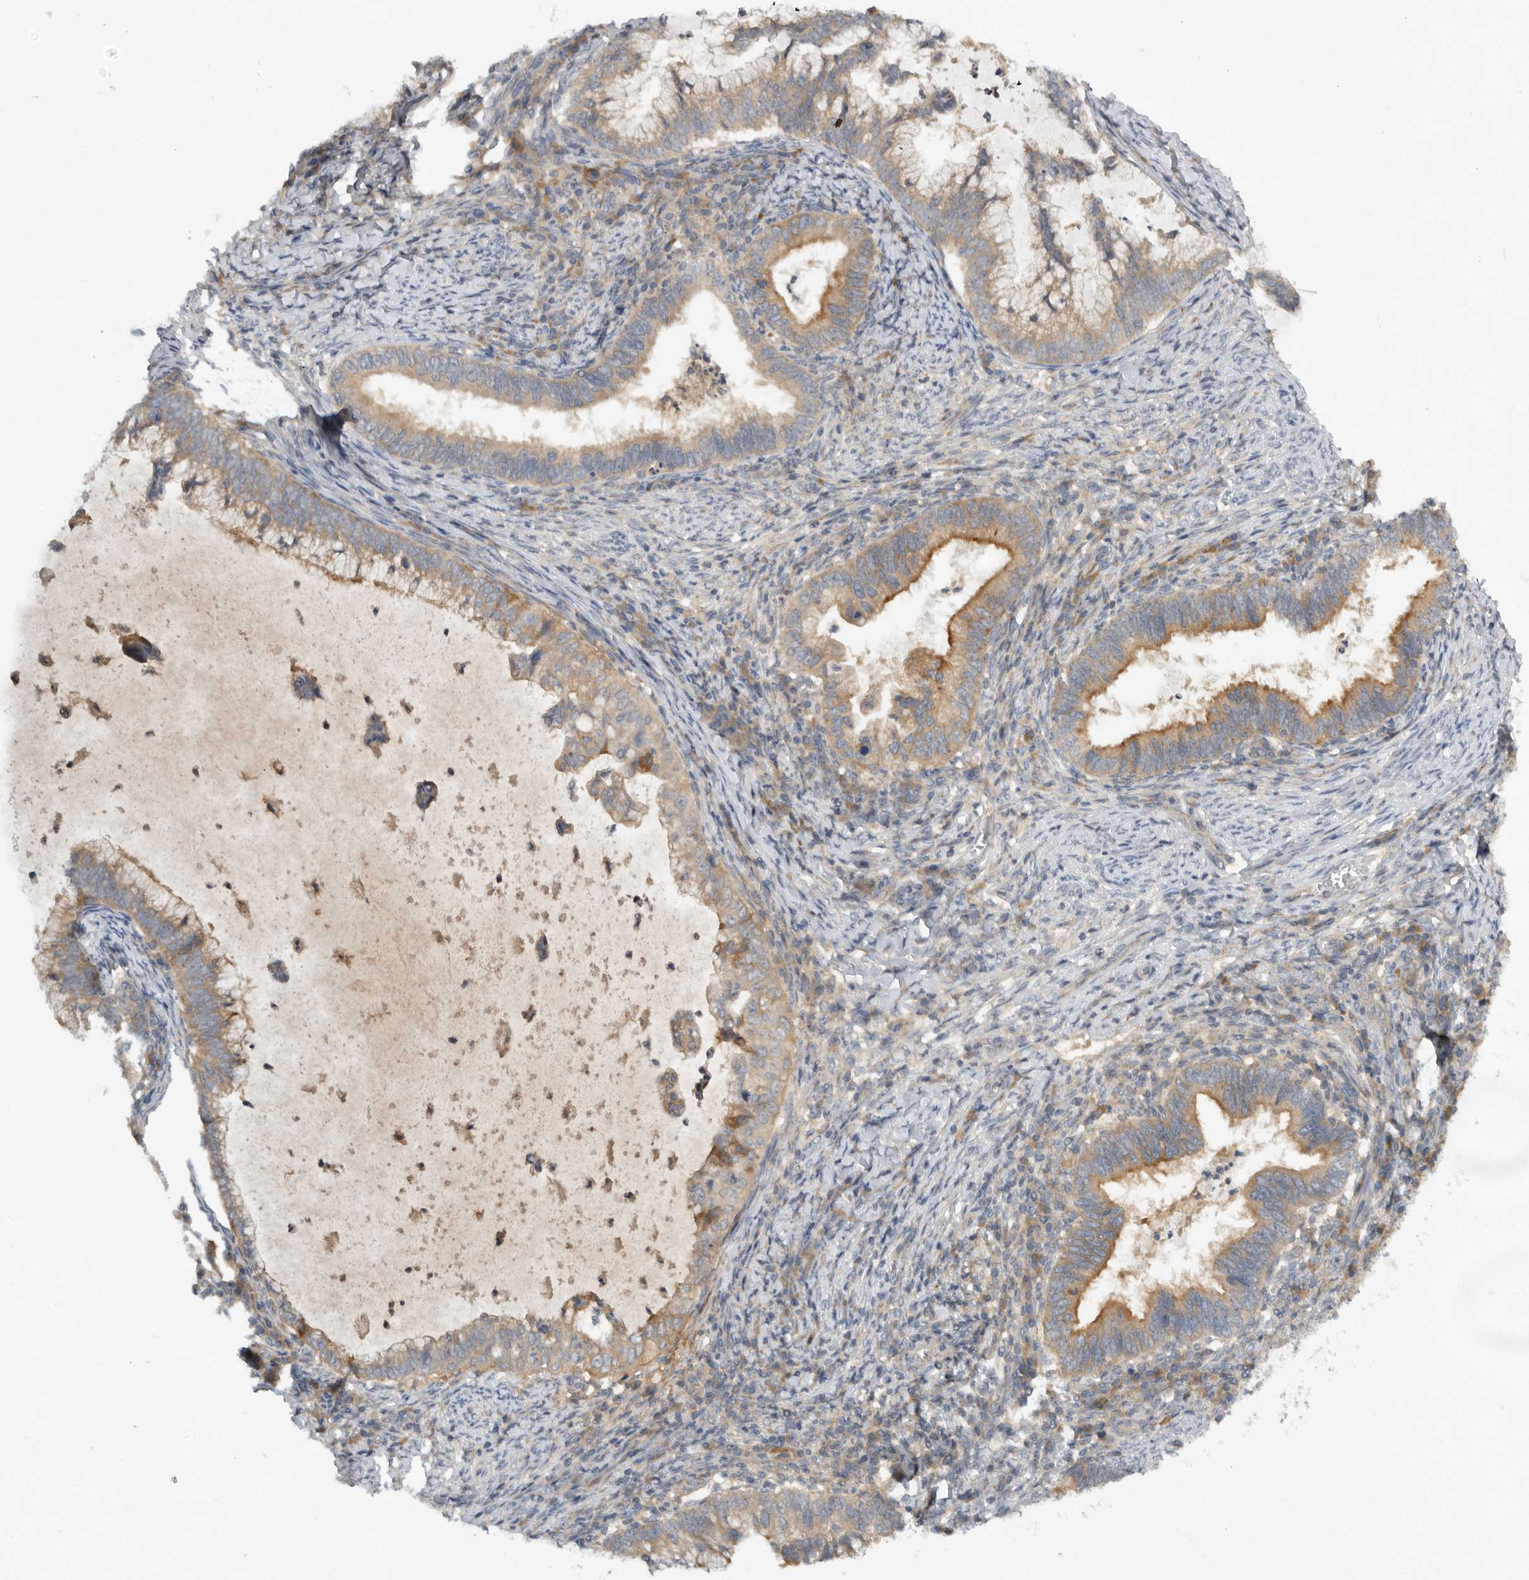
{"staining": {"intensity": "moderate", "quantity": ">75%", "location": "cytoplasmic/membranous"}, "tissue": "cervical cancer", "cell_type": "Tumor cells", "image_type": "cancer", "snomed": [{"axis": "morphology", "description": "Adenocarcinoma, NOS"}, {"axis": "topography", "description": "Cervix"}], "caption": "Immunohistochemistry (IHC) photomicrograph of neoplastic tissue: human adenocarcinoma (cervical) stained using IHC shows medium levels of moderate protein expression localized specifically in the cytoplasmic/membranous of tumor cells, appearing as a cytoplasmic/membranous brown color.", "gene": "AASDHPPT", "patient": {"sex": "female", "age": 36}}